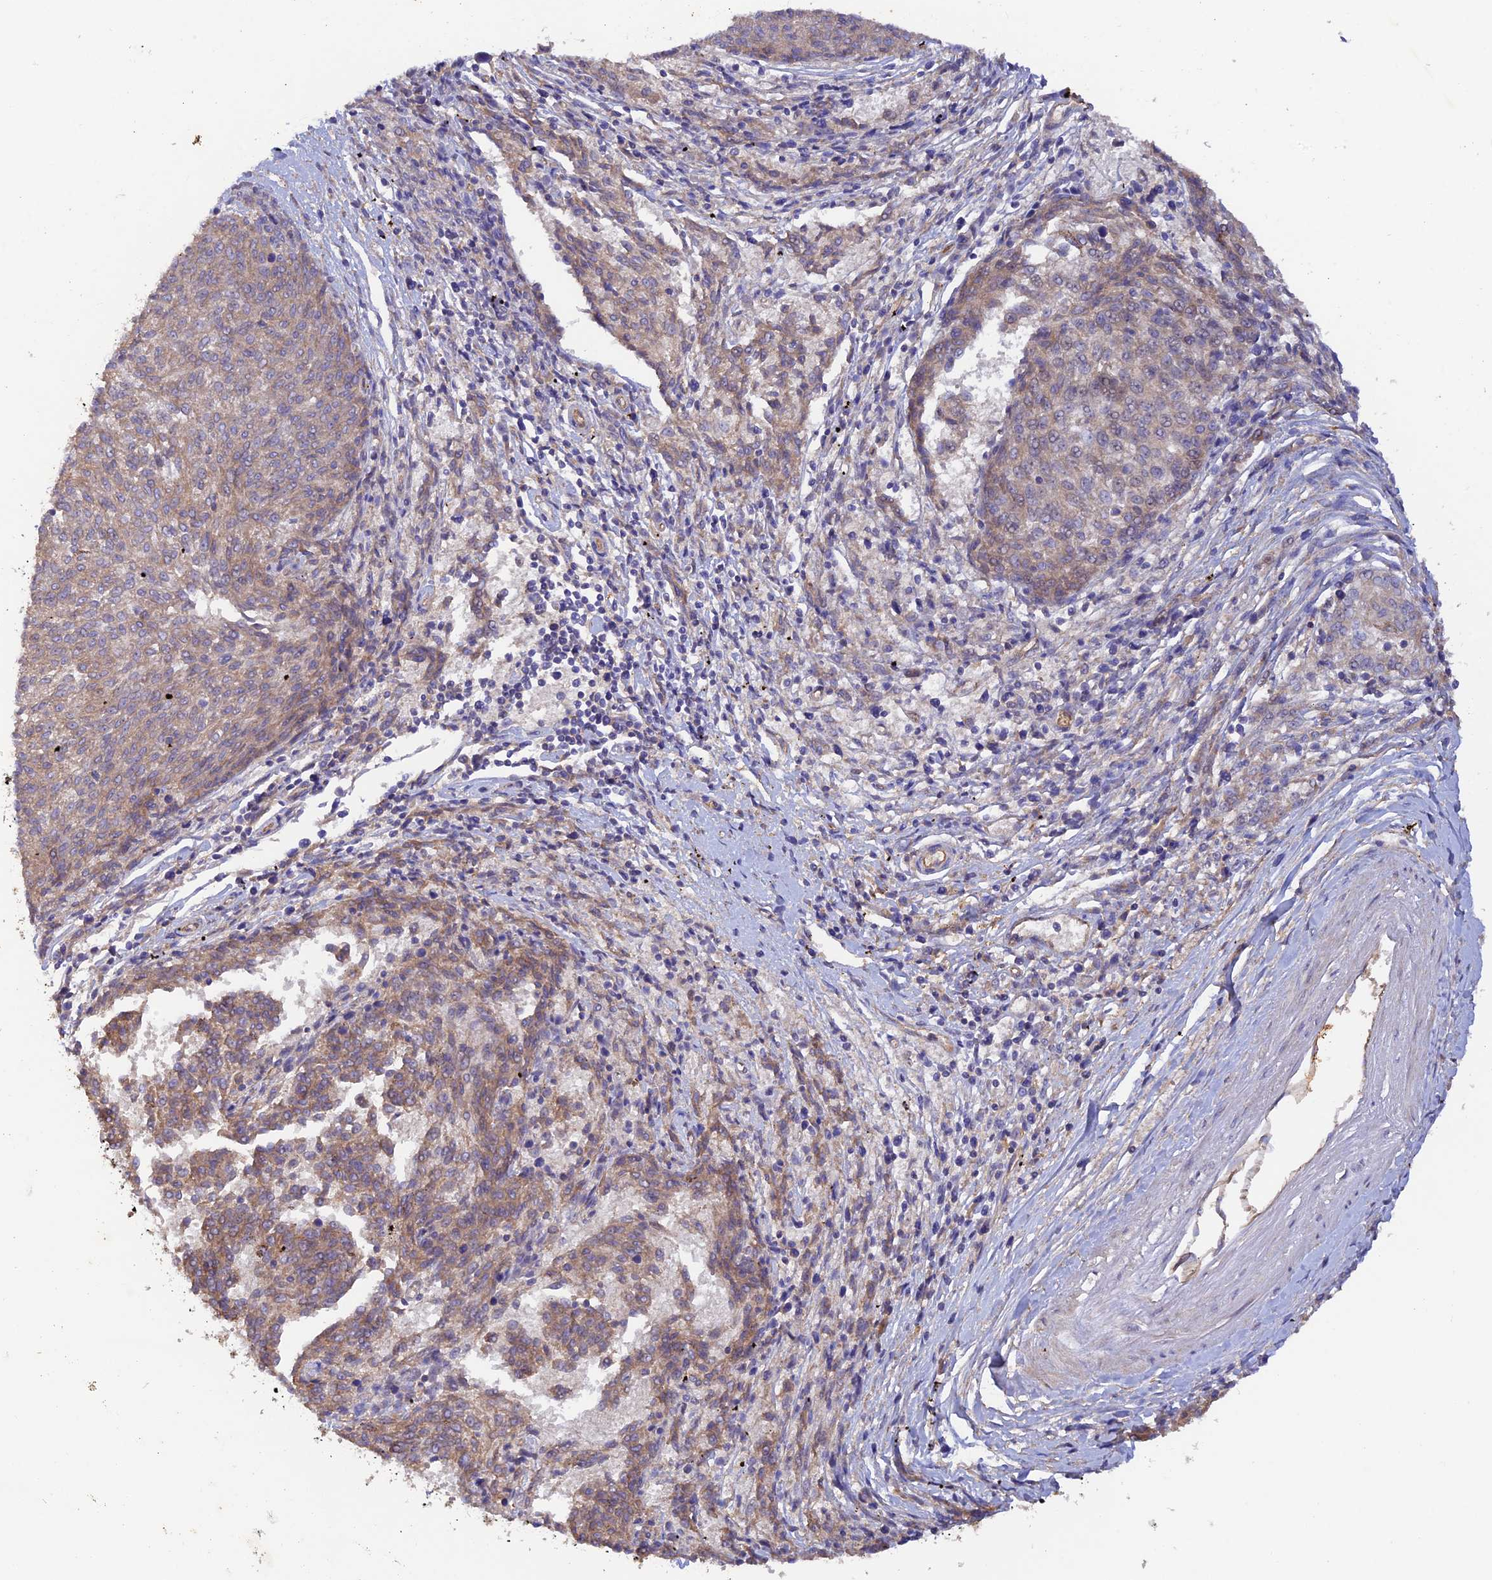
{"staining": {"intensity": "weak", "quantity": "25%-75%", "location": "cytoplasmic/membranous"}, "tissue": "melanoma", "cell_type": "Tumor cells", "image_type": "cancer", "snomed": [{"axis": "morphology", "description": "Malignant melanoma, NOS"}, {"axis": "topography", "description": "Skin"}], "caption": "Melanoma tissue reveals weak cytoplasmic/membranous expression in approximately 25%-75% of tumor cells, visualized by immunohistochemistry.", "gene": "MYO9A", "patient": {"sex": "female", "age": 72}}